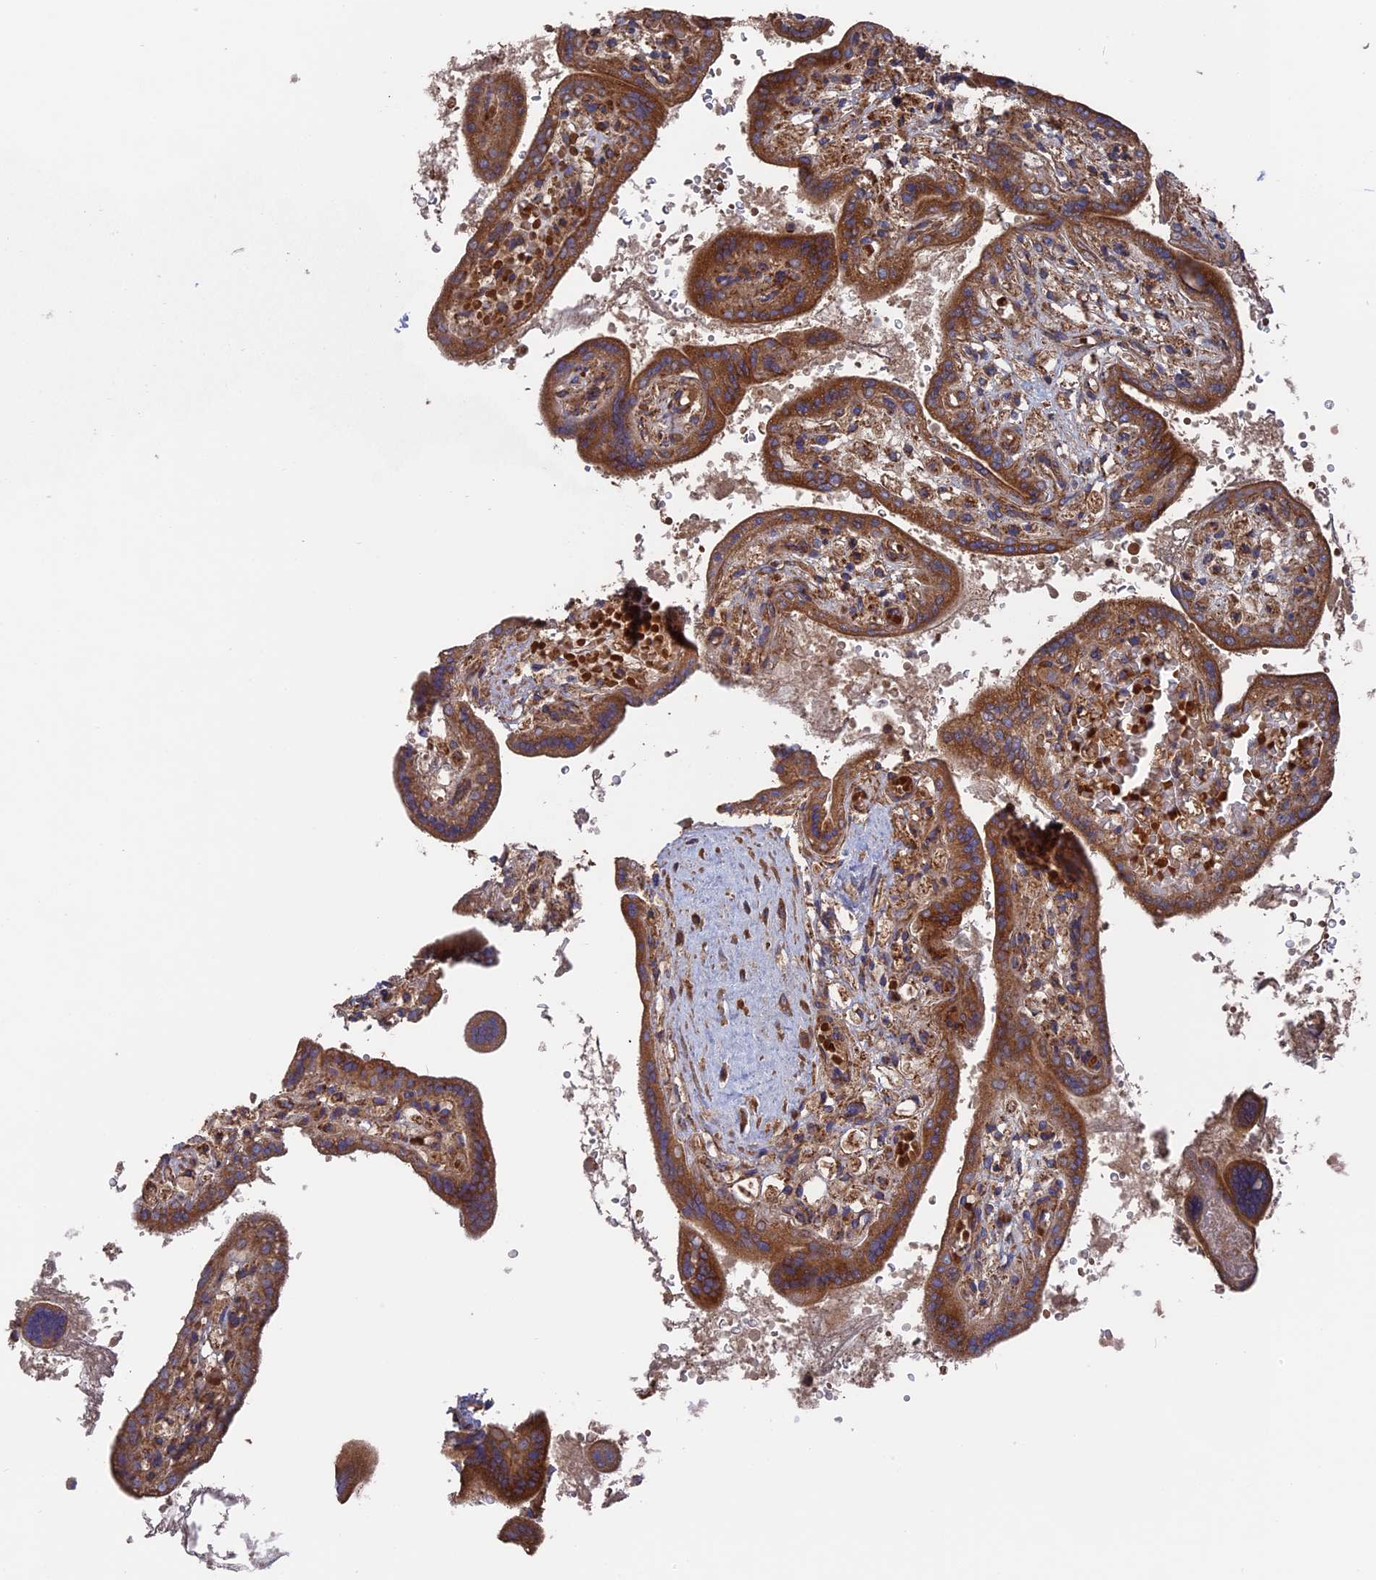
{"staining": {"intensity": "moderate", "quantity": ">75%", "location": "cytoplasmic/membranous"}, "tissue": "placenta", "cell_type": "Trophoblastic cells", "image_type": "normal", "snomed": [{"axis": "morphology", "description": "Normal tissue, NOS"}, {"axis": "topography", "description": "Placenta"}], "caption": "Immunohistochemistry (IHC) staining of normal placenta, which demonstrates medium levels of moderate cytoplasmic/membranous staining in about >75% of trophoblastic cells indicating moderate cytoplasmic/membranous protein expression. The staining was performed using DAB (brown) for protein detection and nuclei were counterstained in hematoxylin (blue).", "gene": "TELO2", "patient": {"sex": "female", "age": 37}}